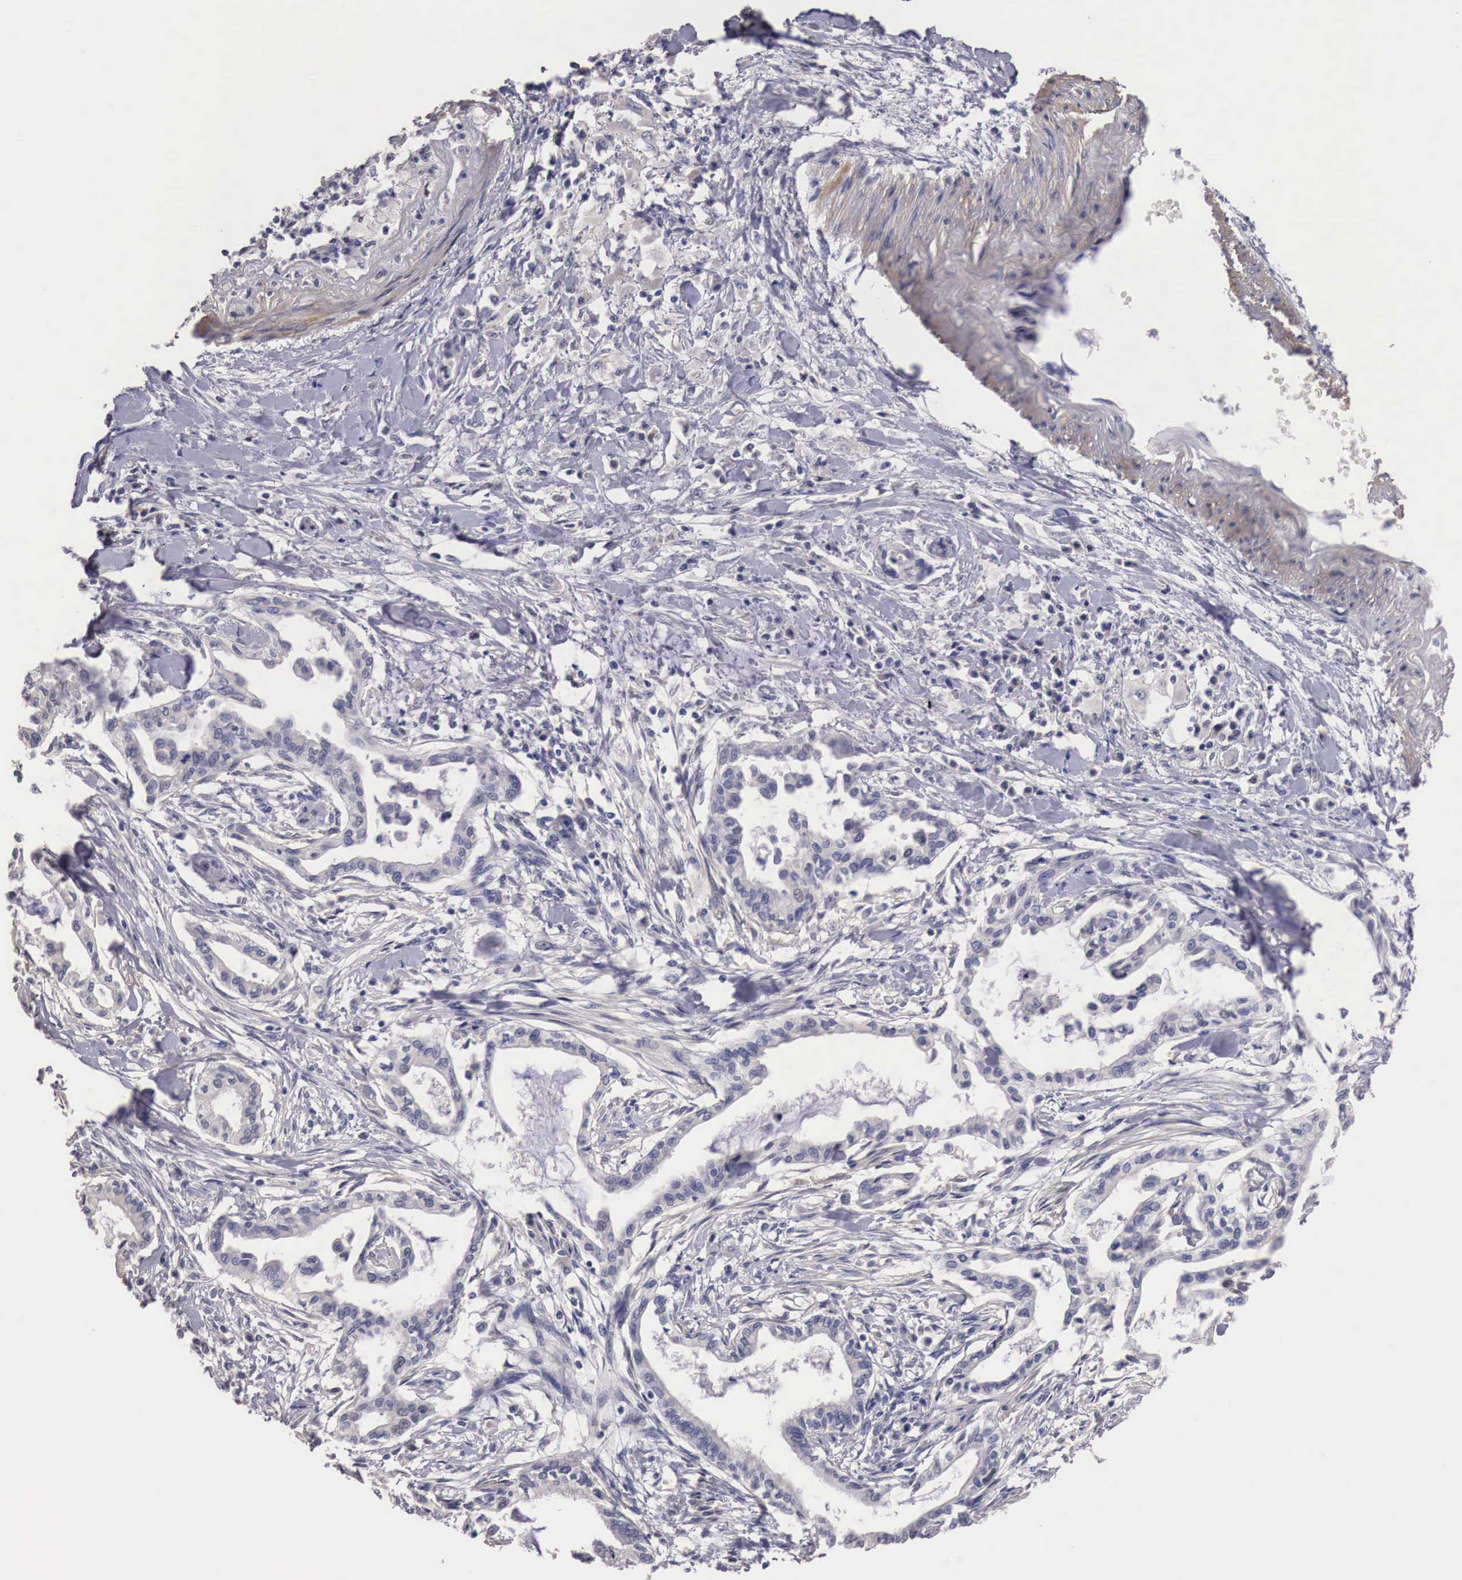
{"staining": {"intensity": "negative", "quantity": "none", "location": "none"}, "tissue": "pancreatic cancer", "cell_type": "Tumor cells", "image_type": "cancer", "snomed": [{"axis": "morphology", "description": "Adenocarcinoma, NOS"}, {"axis": "topography", "description": "Pancreas"}], "caption": "High magnification brightfield microscopy of pancreatic cancer (adenocarcinoma) stained with DAB (brown) and counterstained with hematoxylin (blue): tumor cells show no significant expression. (DAB immunohistochemistry (IHC), high magnification).", "gene": "ENOX2", "patient": {"sex": "female", "age": 64}}